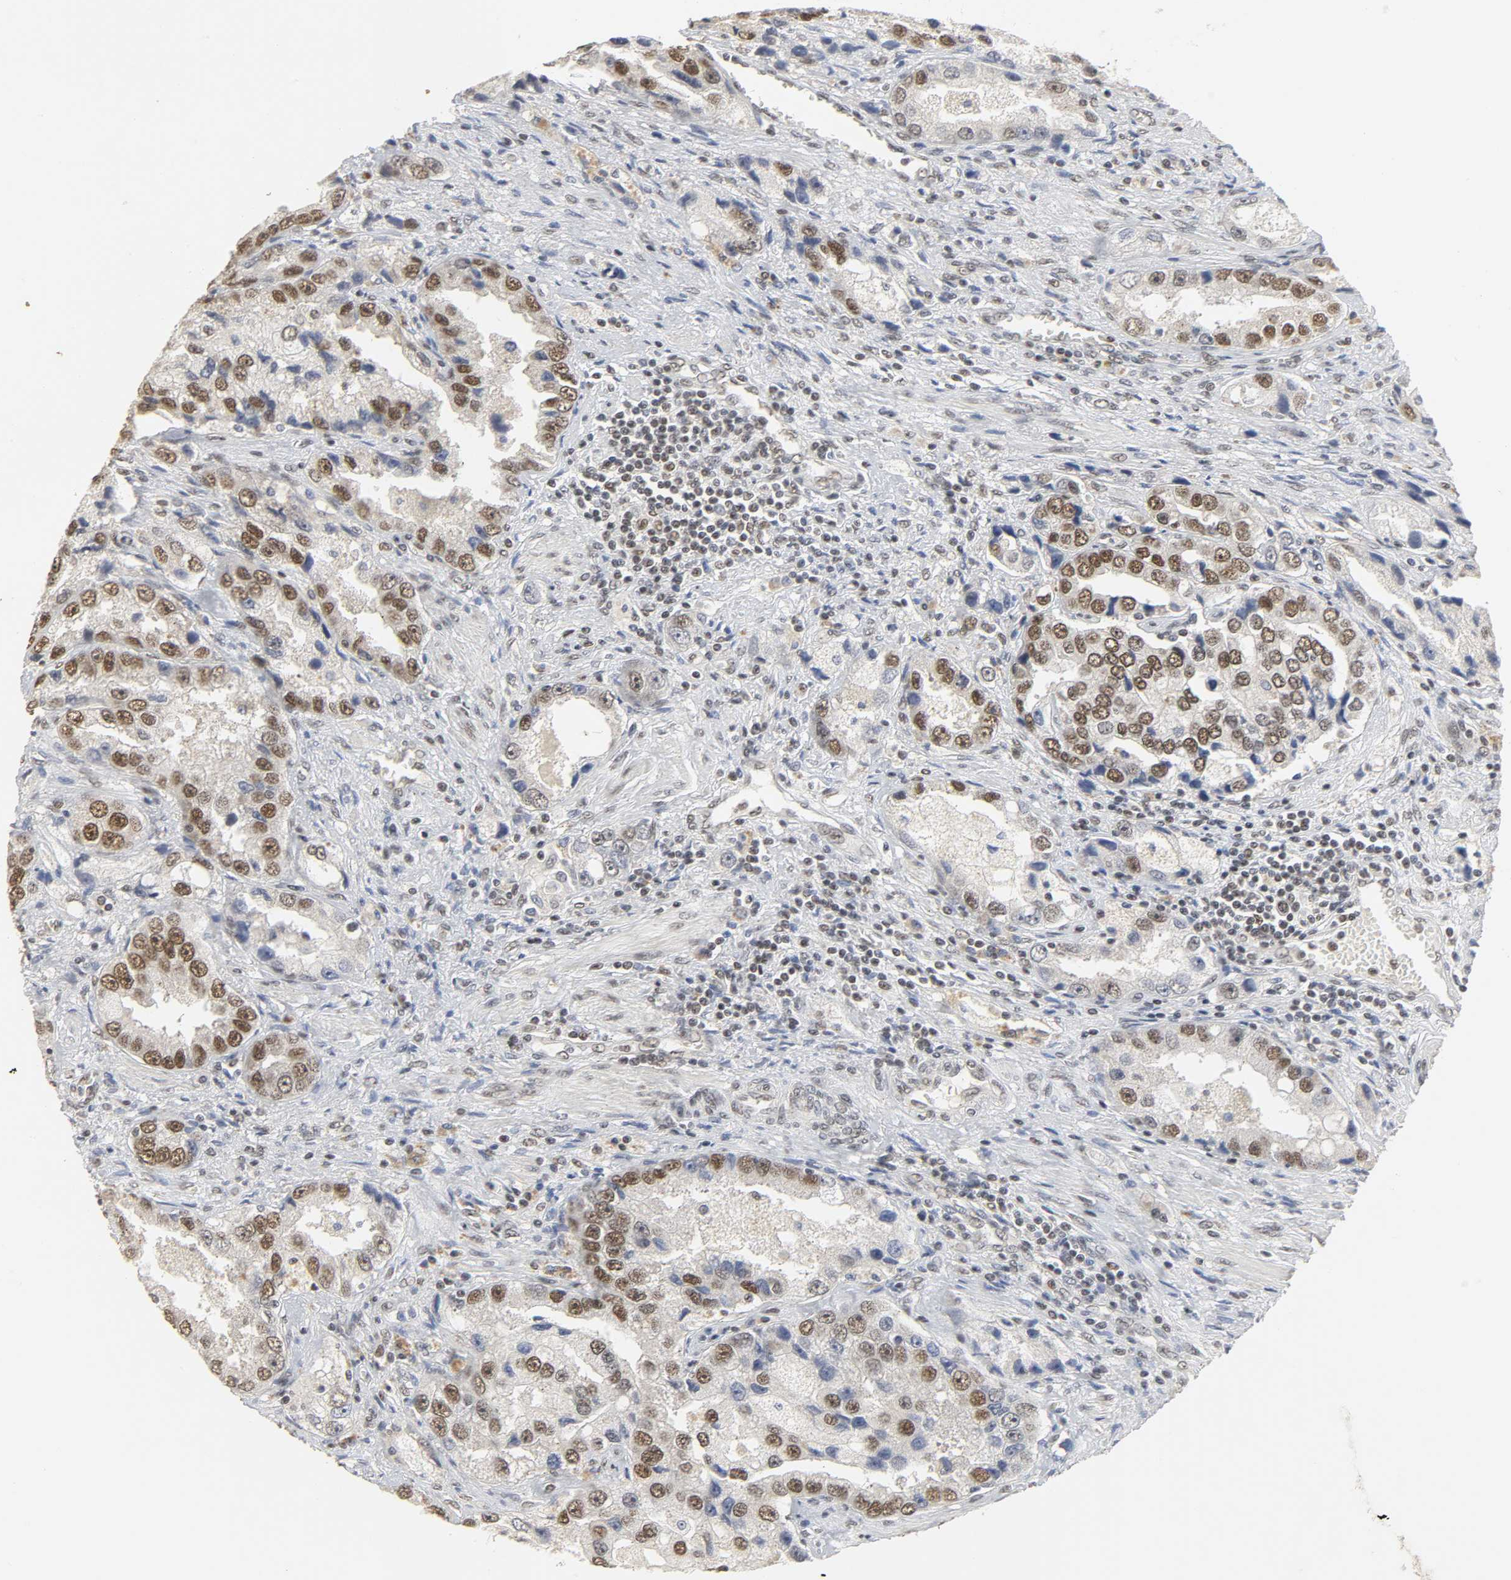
{"staining": {"intensity": "moderate", "quantity": ">75%", "location": "nuclear"}, "tissue": "prostate cancer", "cell_type": "Tumor cells", "image_type": "cancer", "snomed": [{"axis": "morphology", "description": "Adenocarcinoma, High grade"}, {"axis": "topography", "description": "Prostate"}], "caption": "High-grade adenocarcinoma (prostate) stained for a protein demonstrates moderate nuclear positivity in tumor cells.", "gene": "NCOA6", "patient": {"sex": "male", "age": 63}}